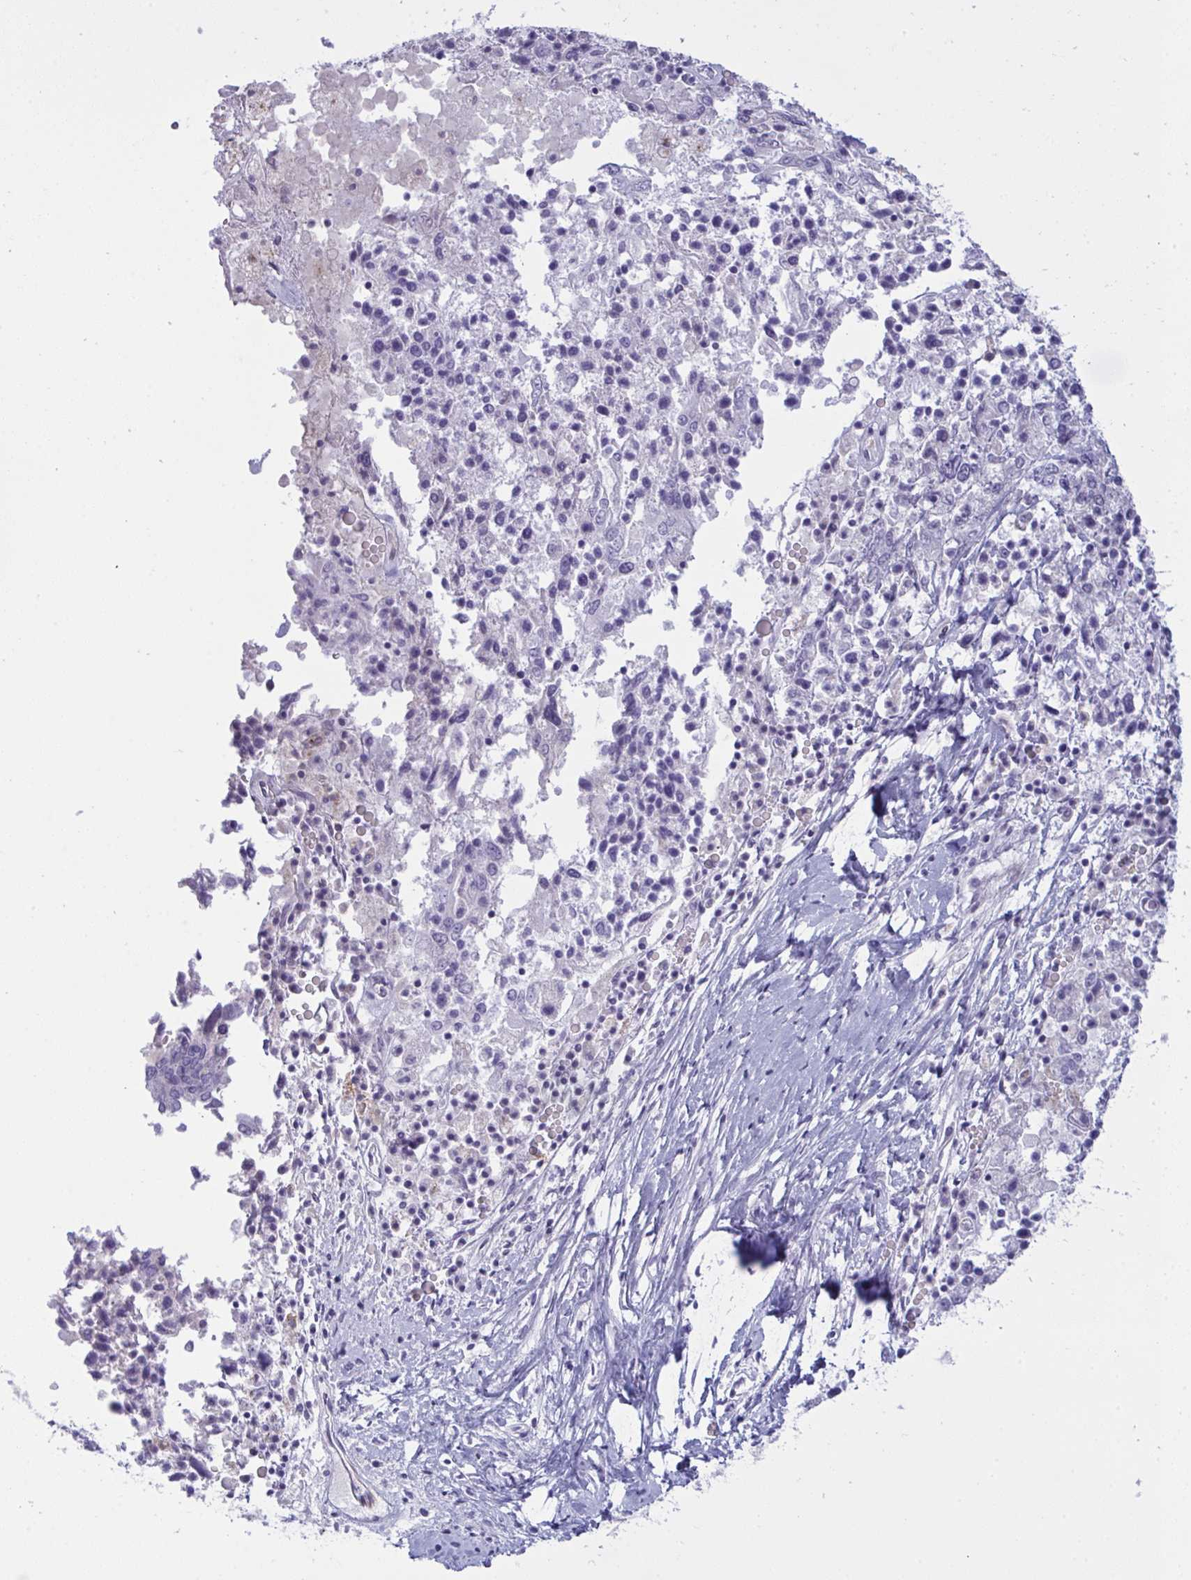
{"staining": {"intensity": "negative", "quantity": "none", "location": "none"}, "tissue": "ovarian cancer", "cell_type": "Tumor cells", "image_type": "cancer", "snomed": [{"axis": "morphology", "description": "Carcinoma, endometroid"}, {"axis": "topography", "description": "Ovary"}], "caption": "Immunohistochemistry of ovarian endometroid carcinoma reveals no positivity in tumor cells. (DAB (3,3'-diaminobenzidine) immunohistochemistry, high magnification).", "gene": "DCBLD1", "patient": {"sex": "female", "age": 62}}